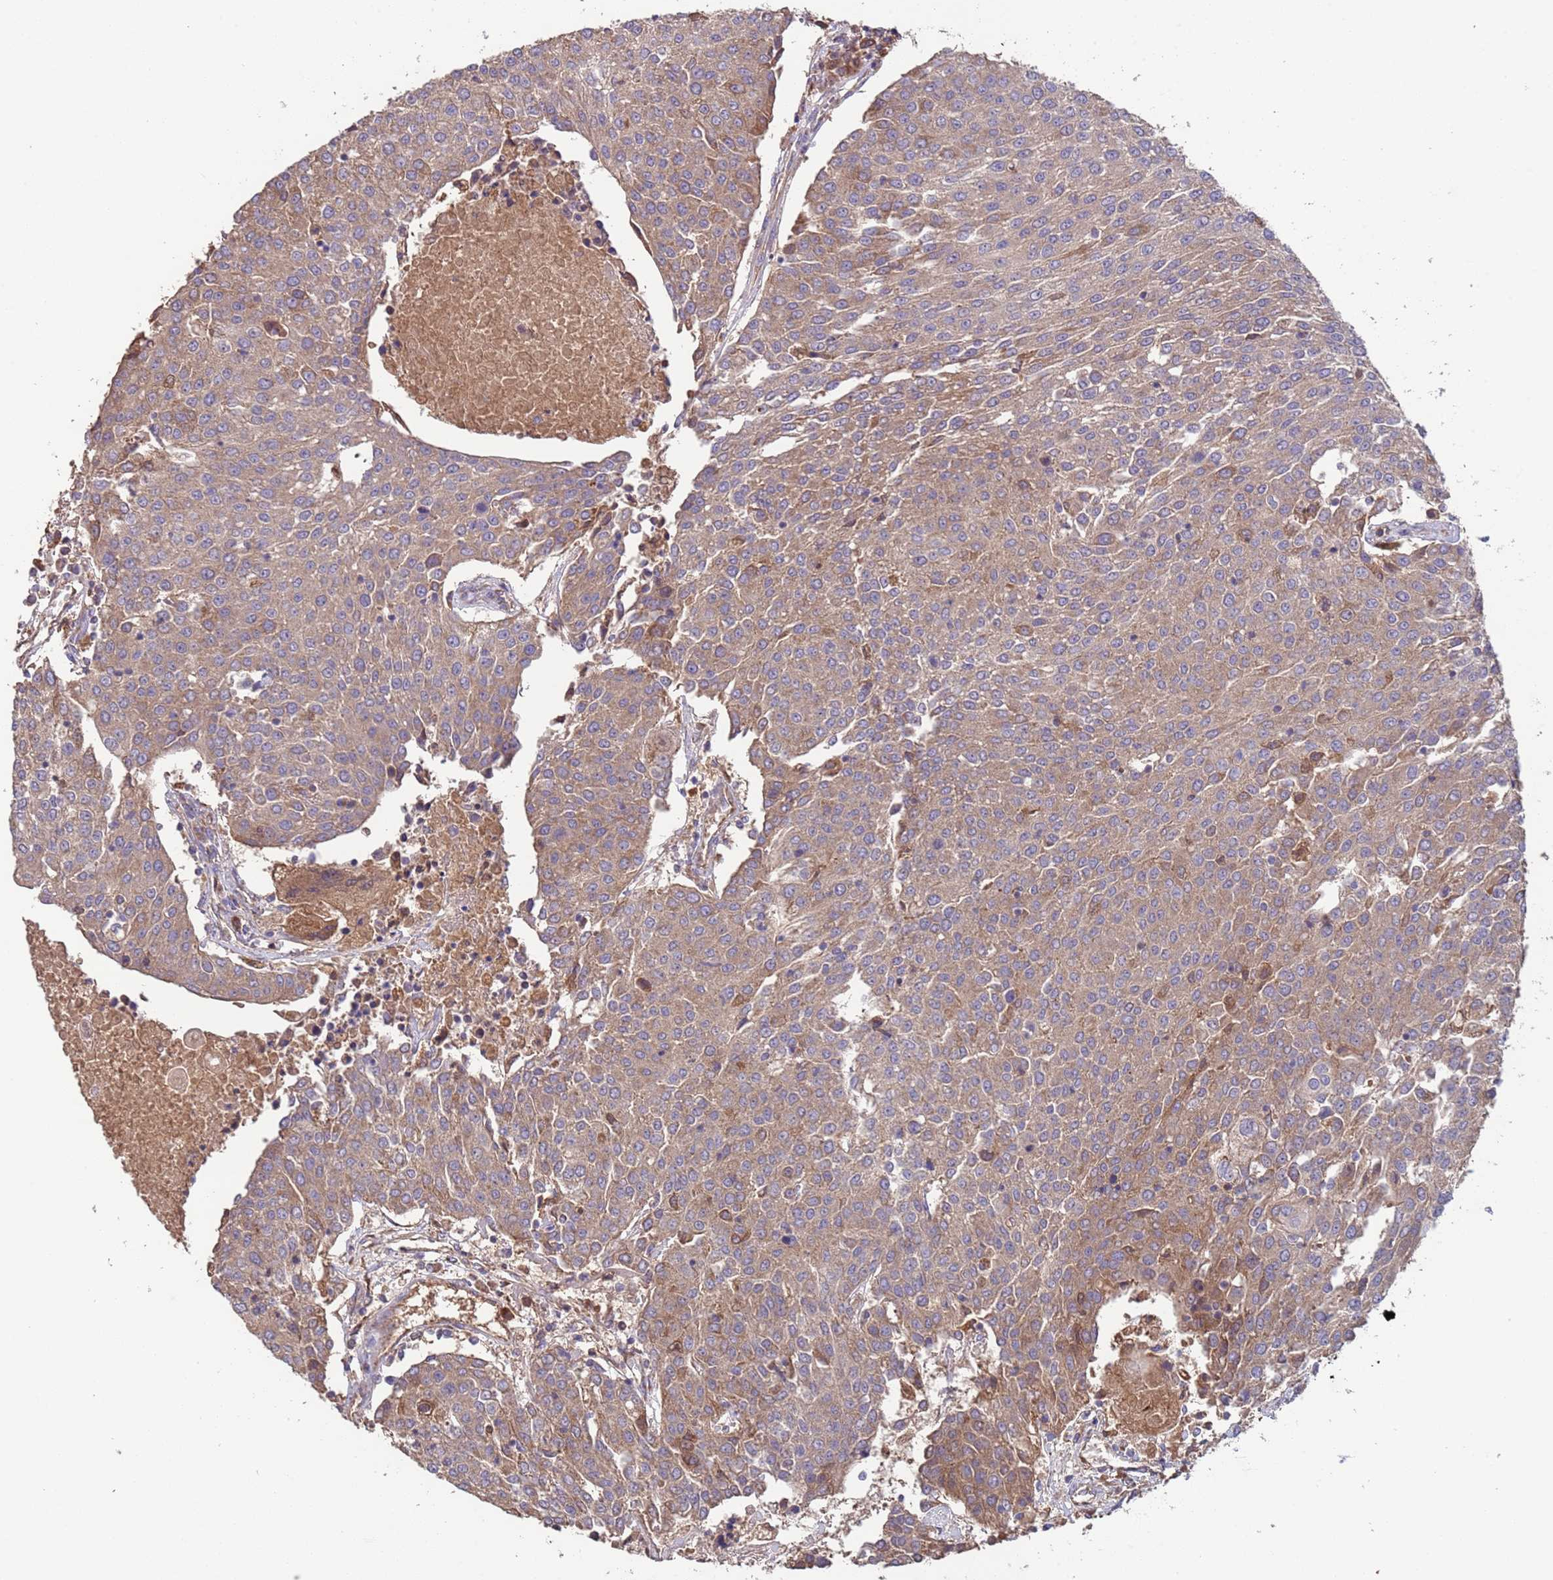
{"staining": {"intensity": "weak", "quantity": ">75%", "location": "cytoplasmic/membranous"}, "tissue": "urothelial cancer", "cell_type": "Tumor cells", "image_type": "cancer", "snomed": [{"axis": "morphology", "description": "Urothelial carcinoma, High grade"}, {"axis": "topography", "description": "Urinary bladder"}], "caption": "Approximately >75% of tumor cells in high-grade urothelial carcinoma reveal weak cytoplasmic/membranous protein positivity as visualized by brown immunohistochemical staining.", "gene": "EEF1AKMT1", "patient": {"sex": "female", "age": 85}}